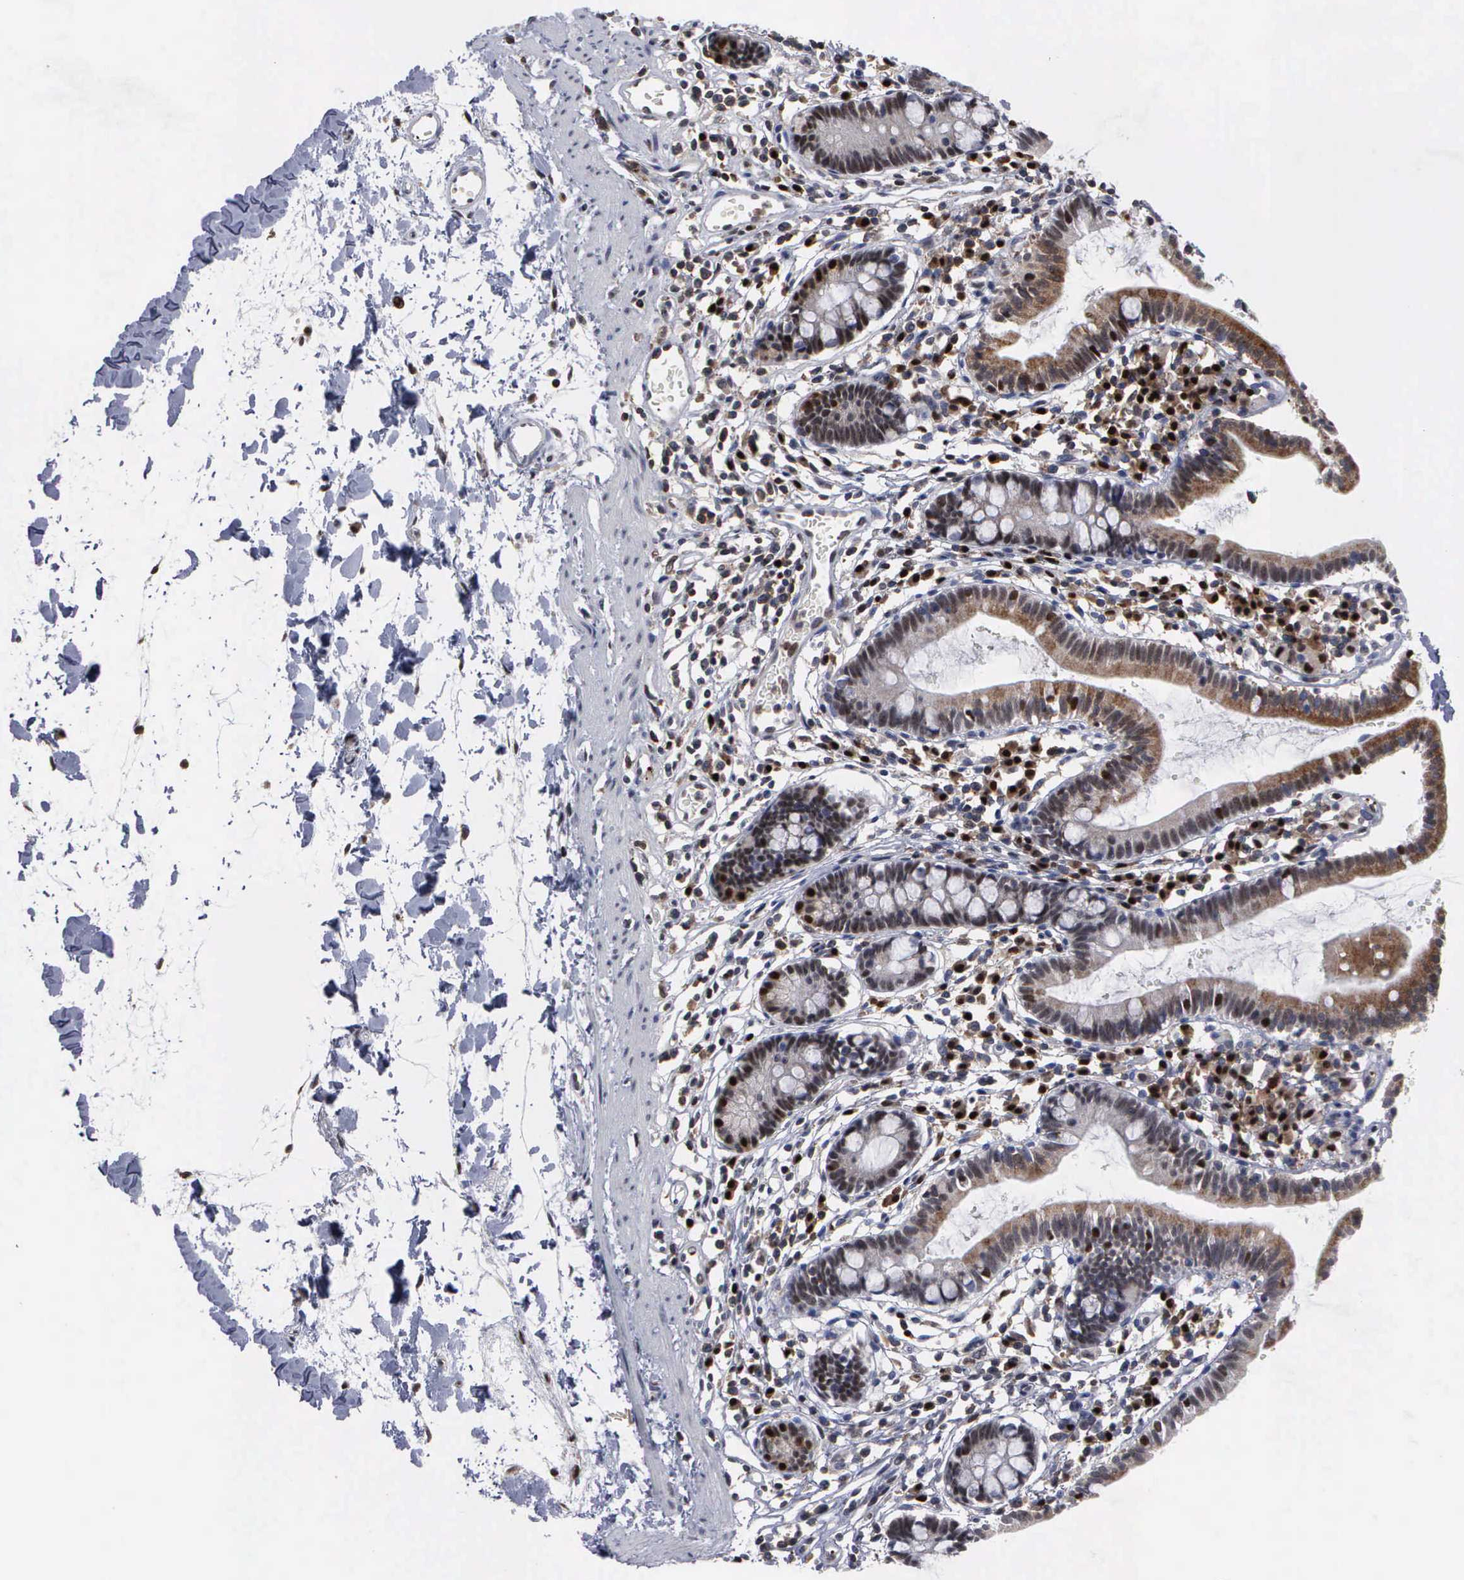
{"staining": {"intensity": "moderate", "quantity": "25%-75%", "location": "cytoplasmic/membranous,nuclear"}, "tissue": "small intestine", "cell_type": "Glandular cells", "image_type": "normal", "snomed": [{"axis": "morphology", "description": "Normal tissue, NOS"}, {"axis": "topography", "description": "Small intestine"}], "caption": "Brown immunohistochemical staining in normal human small intestine displays moderate cytoplasmic/membranous,nuclear staining in approximately 25%-75% of glandular cells.", "gene": "TRMT5", "patient": {"sex": "female", "age": 37}}